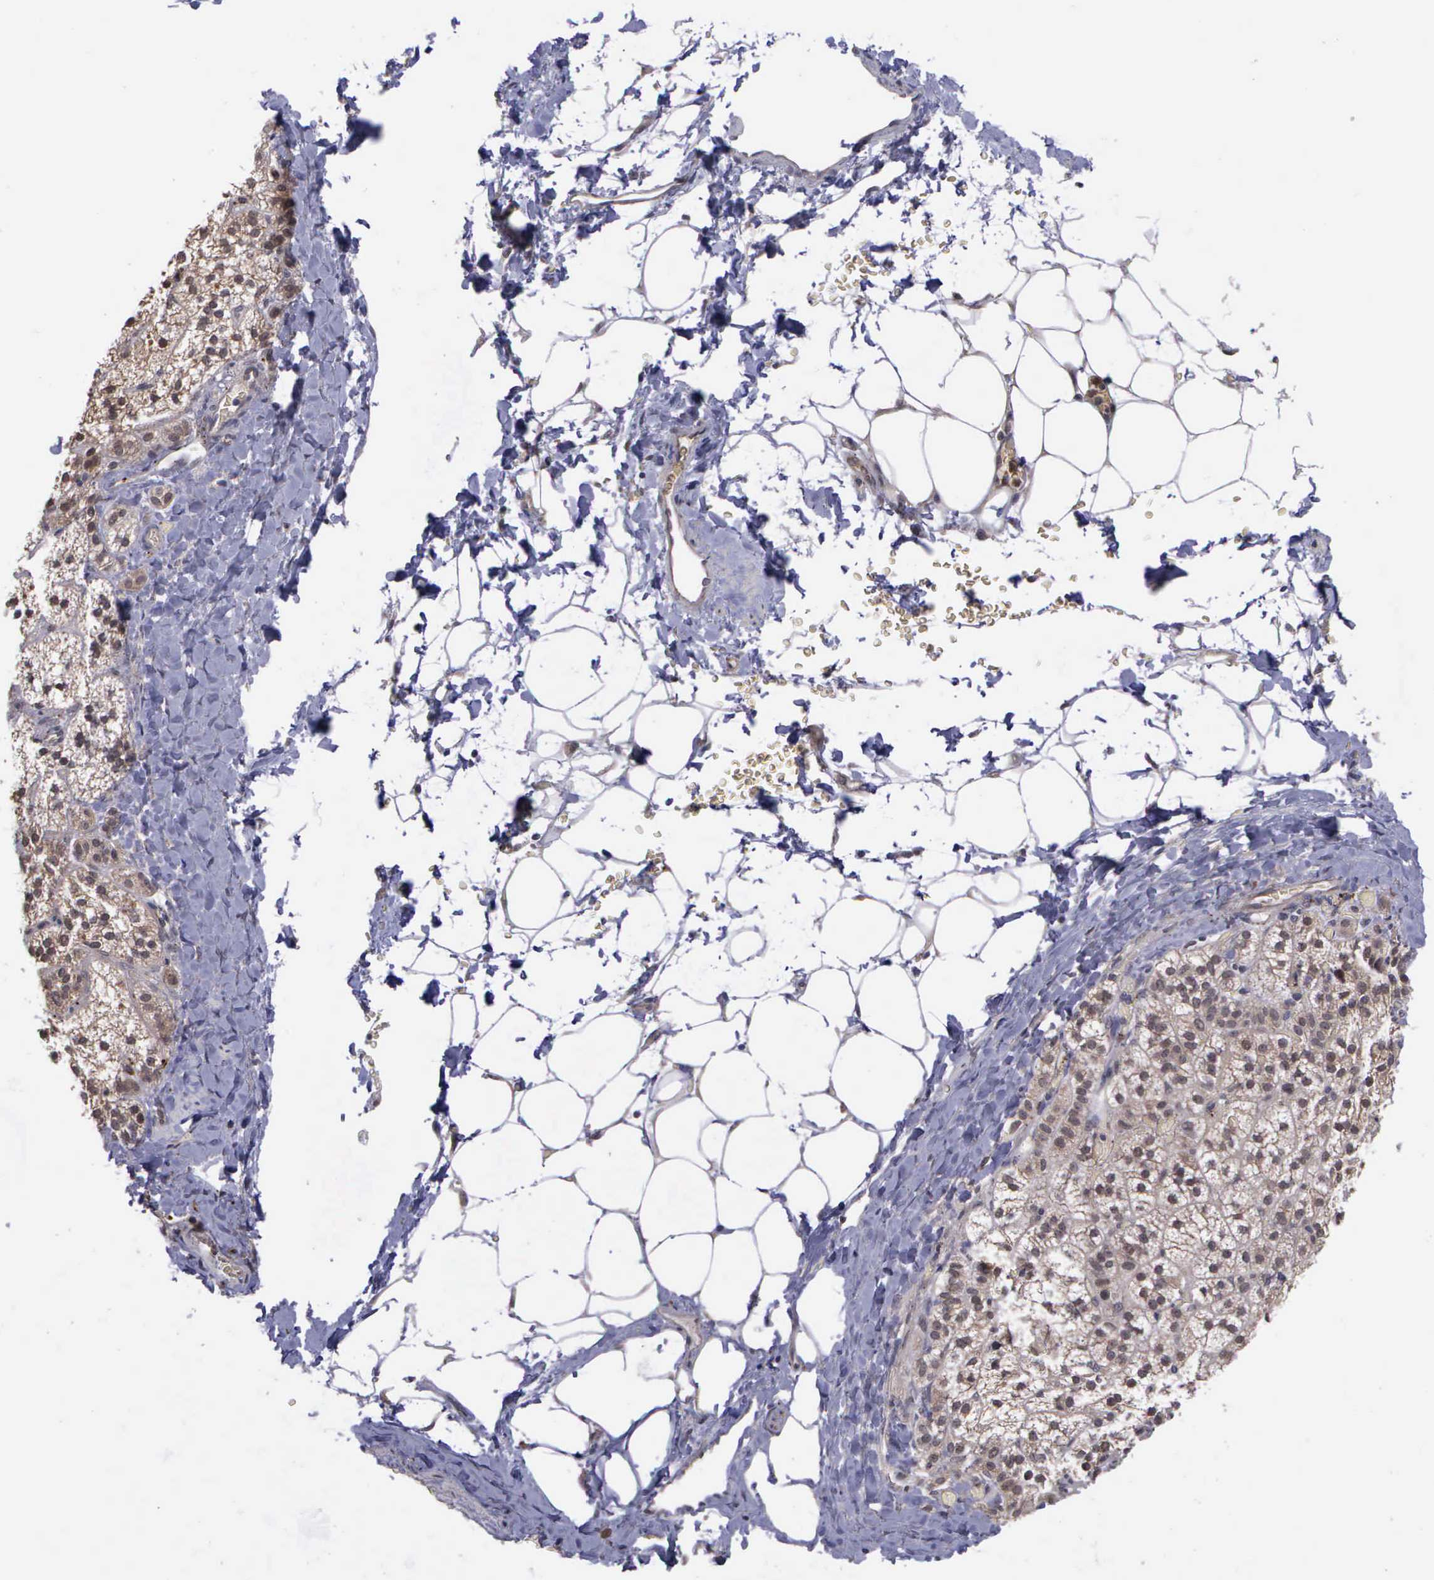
{"staining": {"intensity": "weak", "quantity": ">75%", "location": "cytoplasmic/membranous,nuclear"}, "tissue": "adrenal gland", "cell_type": "Glandular cells", "image_type": "normal", "snomed": [{"axis": "morphology", "description": "Normal tissue, NOS"}, {"axis": "topography", "description": "Adrenal gland"}], "caption": "Weak cytoplasmic/membranous,nuclear staining for a protein is appreciated in about >75% of glandular cells of benign adrenal gland using IHC.", "gene": "MAP3K9", "patient": {"sex": "male", "age": 53}}